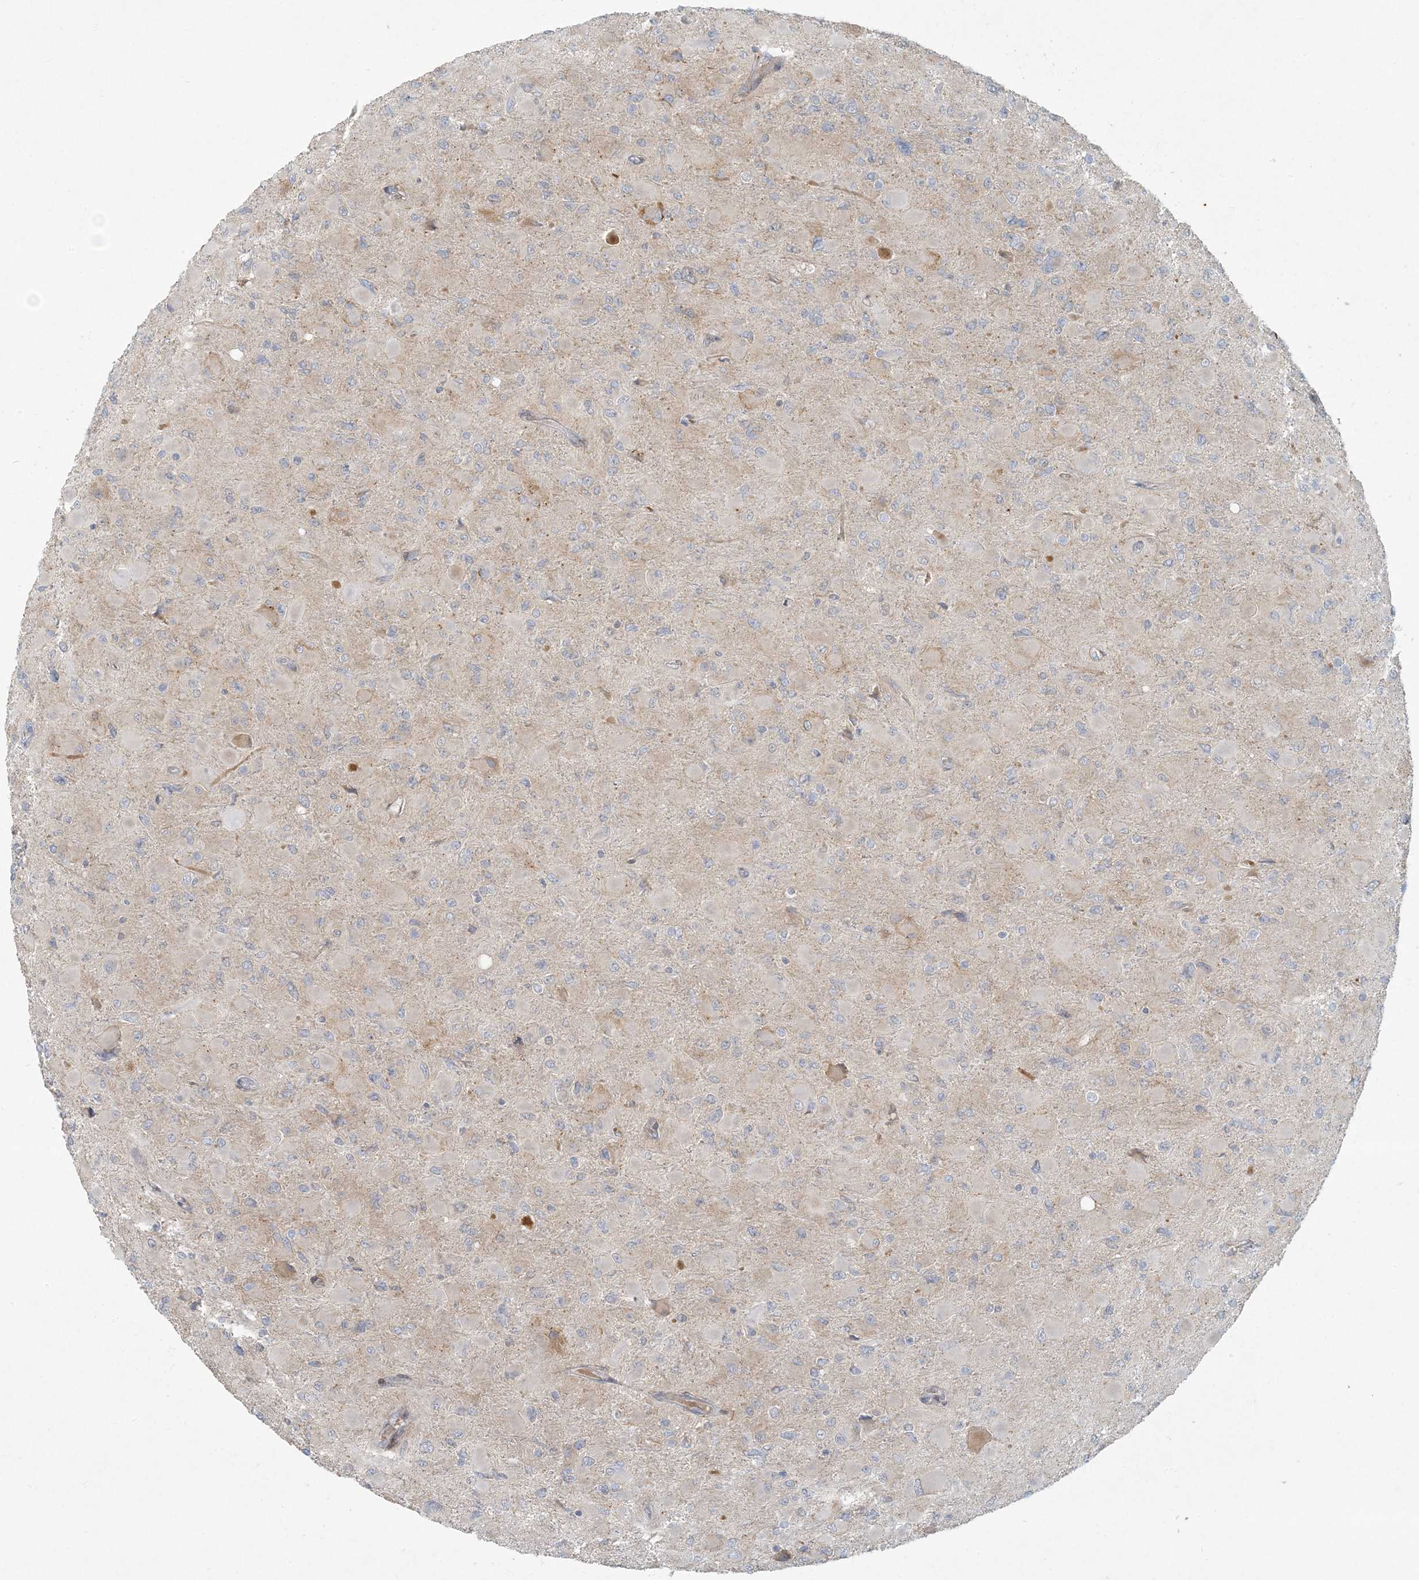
{"staining": {"intensity": "negative", "quantity": "none", "location": "none"}, "tissue": "glioma", "cell_type": "Tumor cells", "image_type": "cancer", "snomed": [{"axis": "morphology", "description": "Glioma, malignant, High grade"}, {"axis": "topography", "description": "Cerebral cortex"}], "caption": "This is a photomicrograph of immunohistochemistry staining of malignant high-grade glioma, which shows no staining in tumor cells.", "gene": "HACL1", "patient": {"sex": "female", "age": 36}}